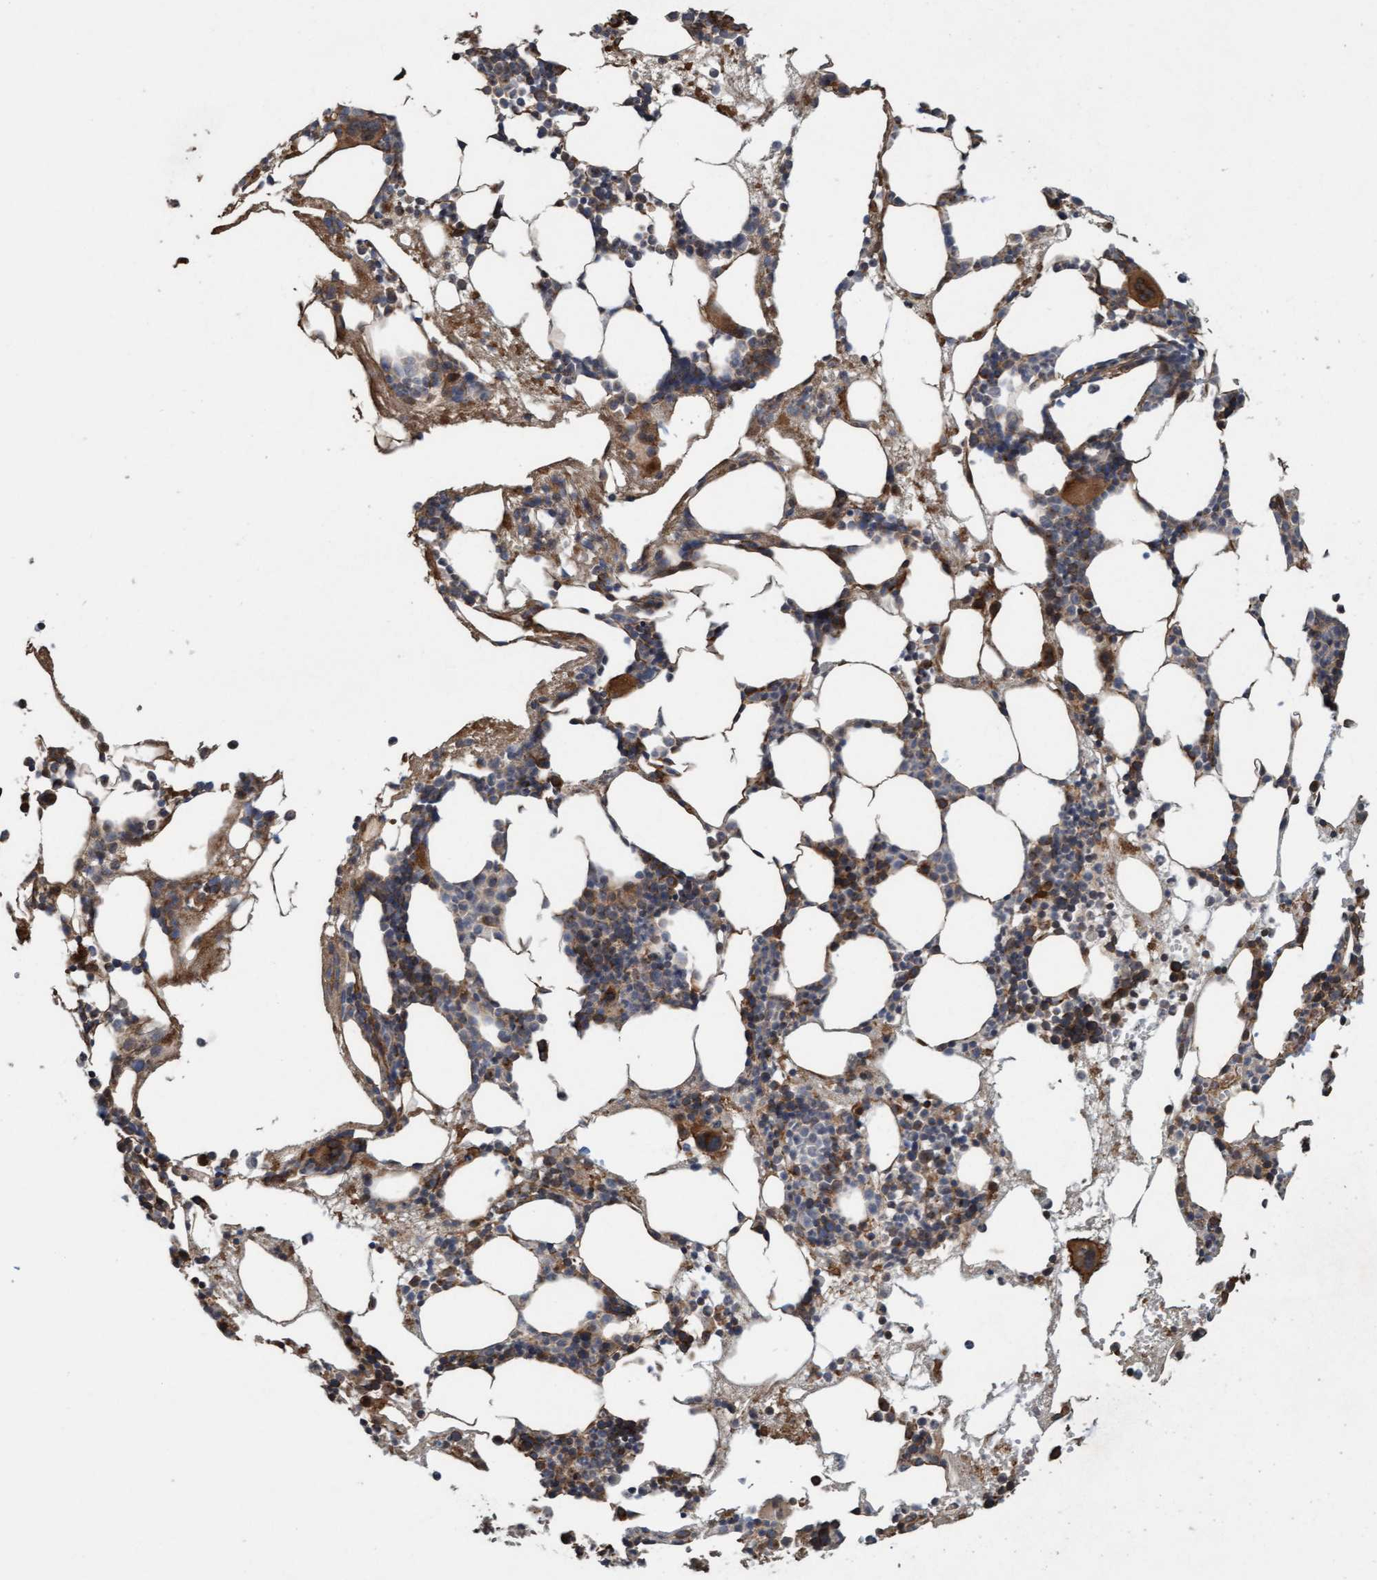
{"staining": {"intensity": "moderate", "quantity": "25%-75%", "location": "cytoplasmic/membranous"}, "tissue": "bone marrow", "cell_type": "Hematopoietic cells", "image_type": "normal", "snomed": [{"axis": "morphology", "description": "Normal tissue, NOS"}, {"axis": "morphology", "description": "Inflammation, NOS"}, {"axis": "topography", "description": "Bone marrow"}], "caption": "Human bone marrow stained with a brown dye exhibits moderate cytoplasmic/membranous positive staining in about 25%-75% of hematopoietic cells.", "gene": "CDC42EP4", "patient": {"sex": "female", "age": 67}}